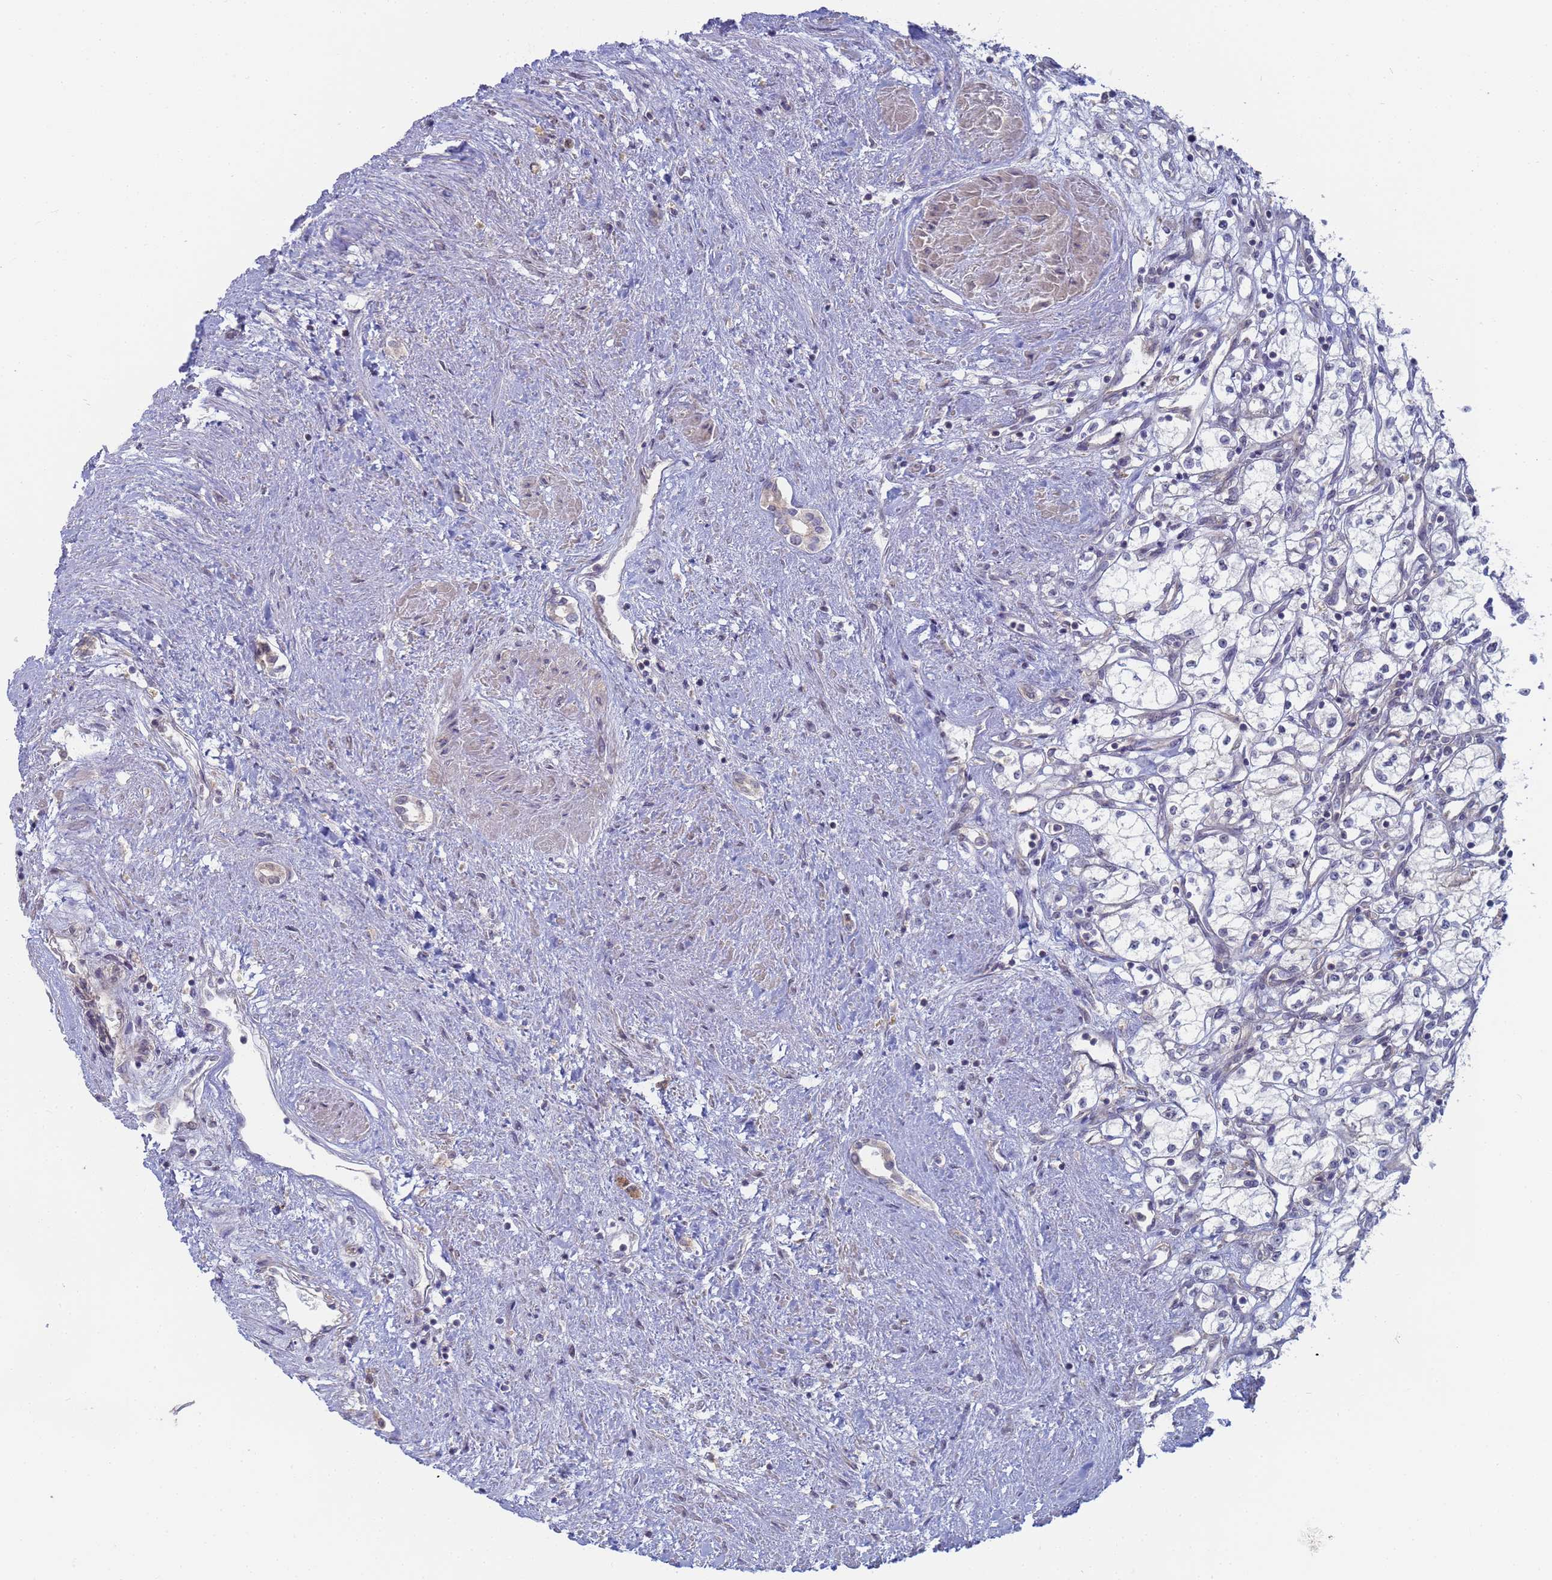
{"staining": {"intensity": "negative", "quantity": "none", "location": "none"}, "tissue": "renal cancer", "cell_type": "Tumor cells", "image_type": "cancer", "snomed": [{"axis": "morphology", "description": "Adenocarcinoma, NOS"}, {"axis": "topography", "description": "Kidney"}], "caption": "The immunohistochemistry (IHC) micrograph has no significant positivity in tumor cells of adenocarcinoma (renal) tissue.", "gene": "SHARPIN", "patient": {"sex": "male", "age": 59}}